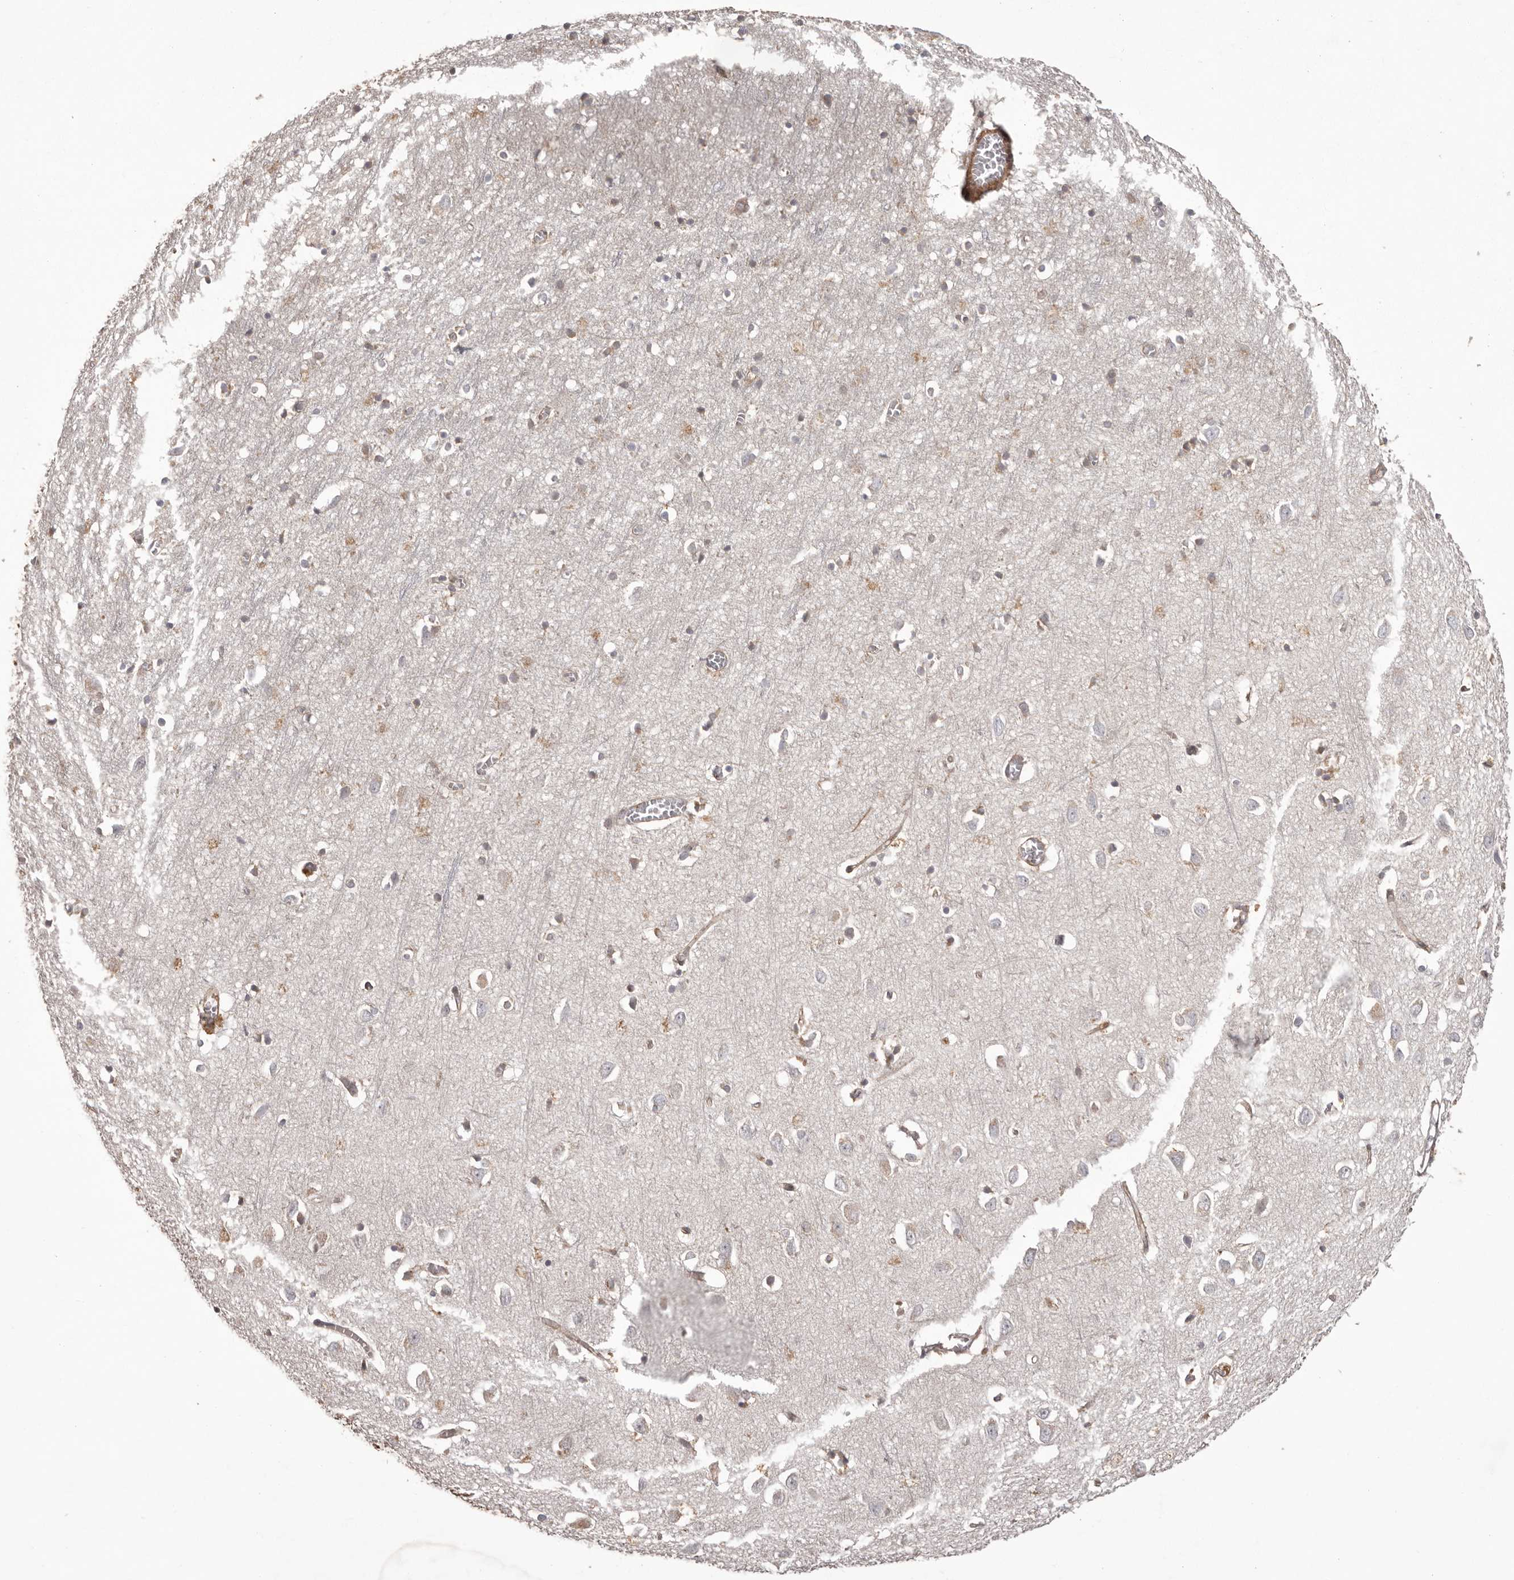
{"staining": {"intensity": "moderate", "quantity": ">75%", "location": "cytoplasmic/membranous"}, "tissue": "cerebral cortex", "cell_type": "Endothelial cells", "image_type": "normal", "snomed": [{"axis": "morphology", "description": "Normal tissue, NOS"}, {"axis": "topography", "description": "Cerebral cortex"}], "caption": "Protein positivity by immunohistochemistry displays moderate cytoplasmic/membranous expression in about >75% of endothelial cells in unremarkable cerebral cortex. (Stains: DAB in brown, nuclei in blue, Microscopy: brightfield microscopy at high magnification).", "gene": "NFKBIA", "patient": {"sex": "female", "age": 64}}